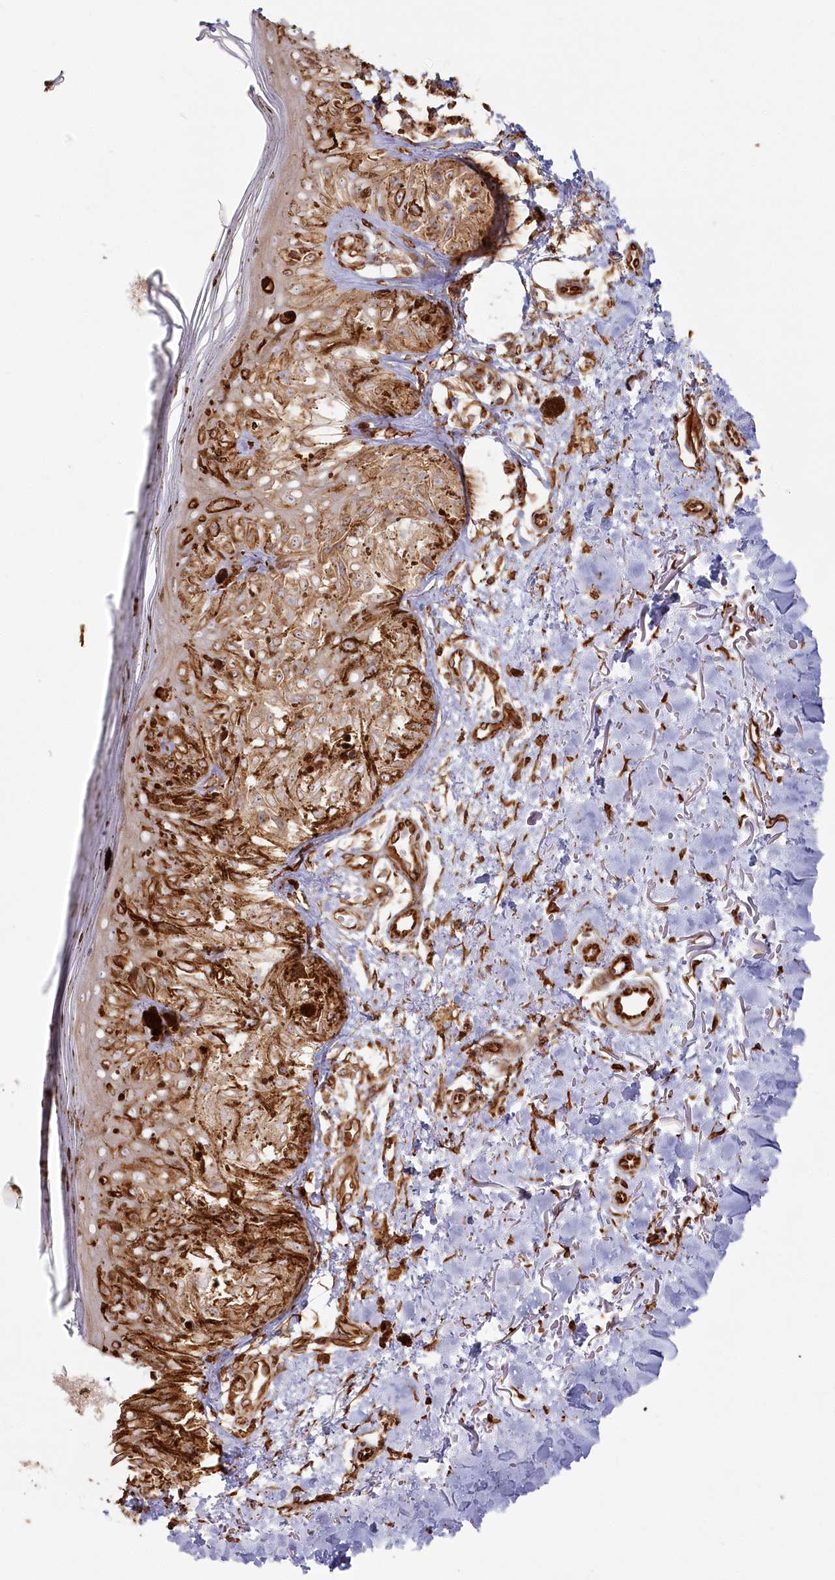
{"staining": {"intensity": "moderate", "quantity": ">75%", "location": "cytoplasmic/membranous"}, "tissue": "melanoma", "cell_type": "Tumor cells", "image_type": "cancer", "snomed": [{"axis": "morphology", "description": "Malignant melanoma, NOS"}, {"axis": "topography", "description": "Skin"}], "caption": "The immunohistochemical stain highlights moderate cytoplasmic/membranous expression in tumor cells of malignant melanoma tissue.", "gene": "TTC1", "patient": {"sex": "female", "age": 50}}